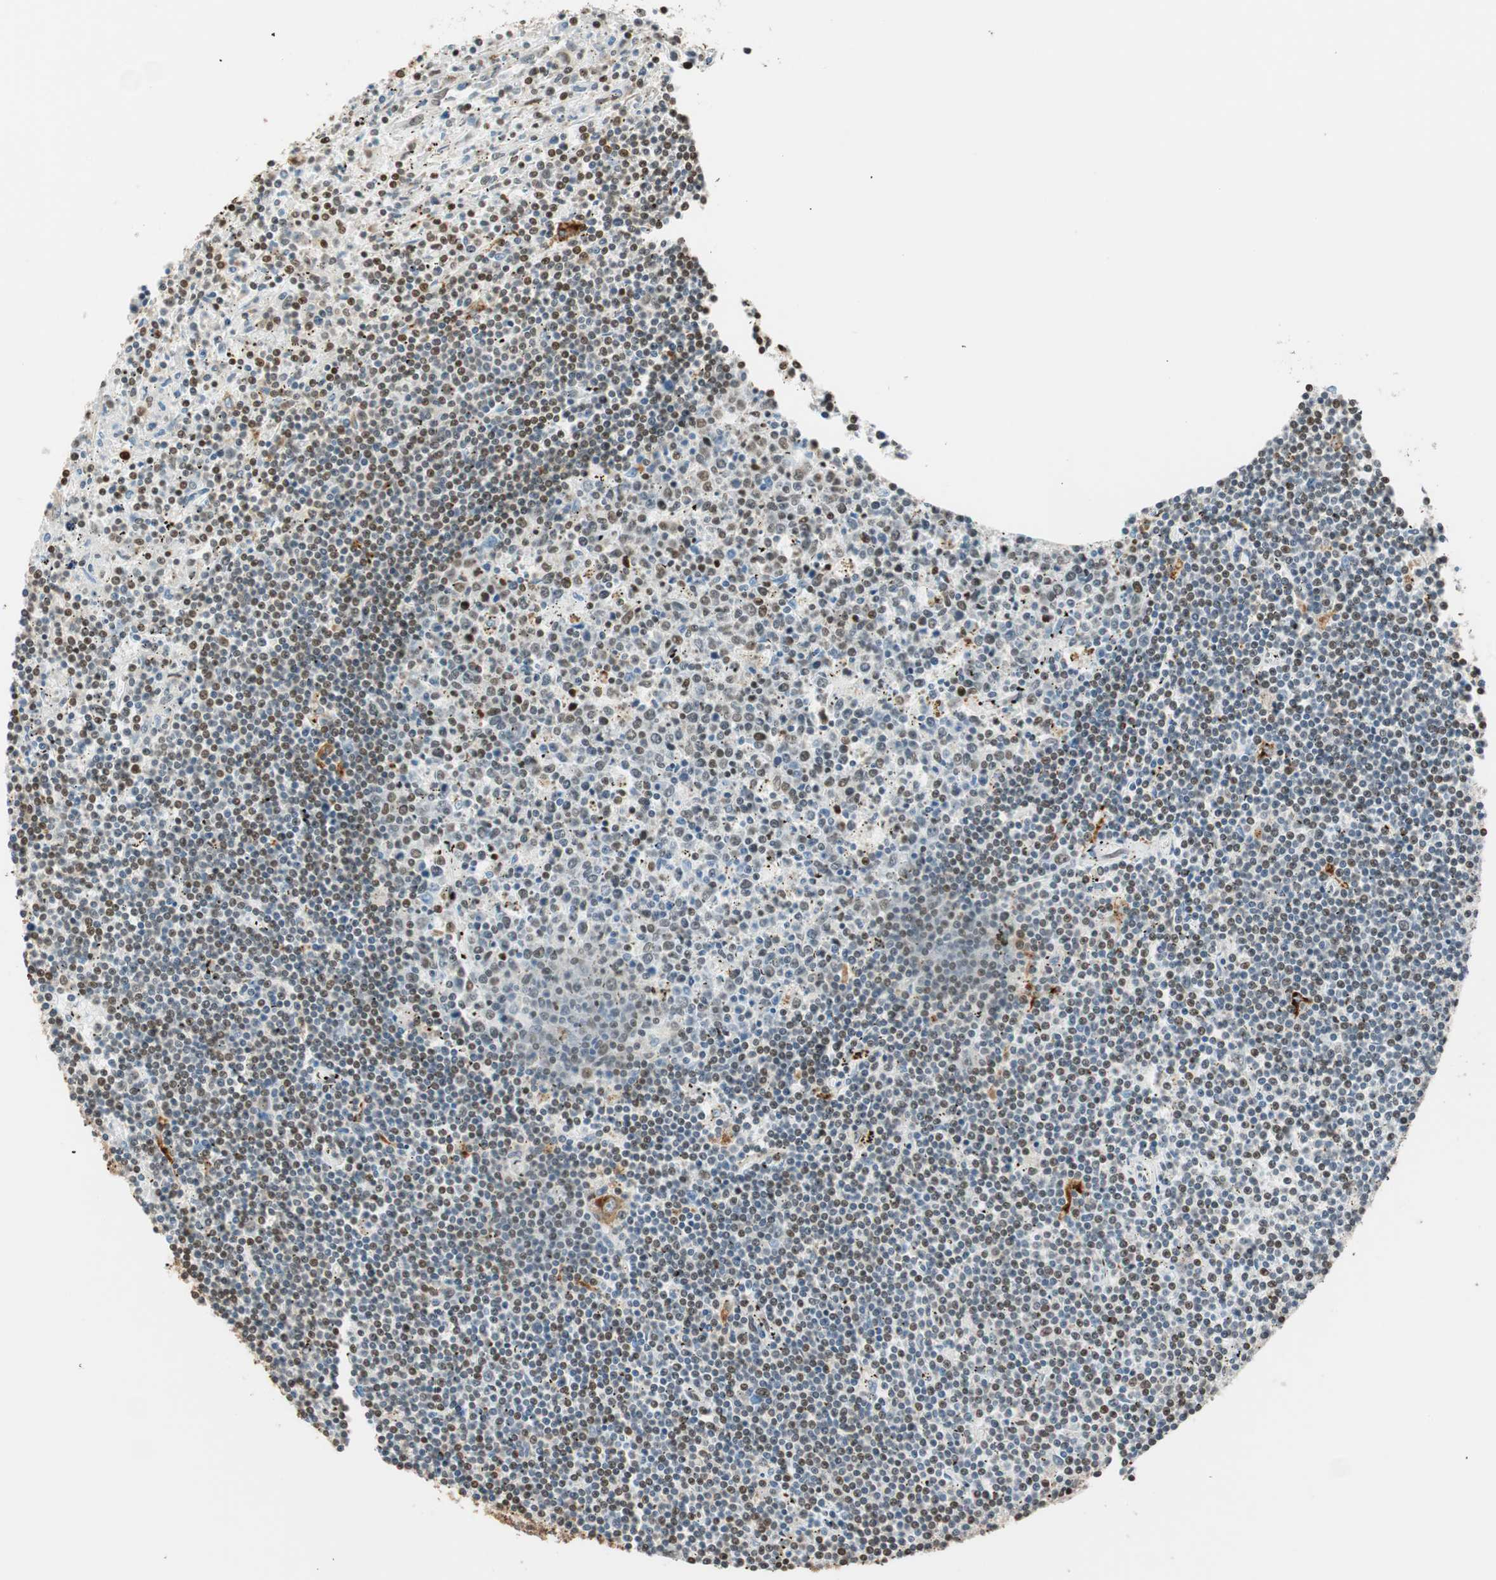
{"staining": {"intensity": "negative", "quantity": "none", "location": "none"}, "tissue": "lymphoma", "cell_type": "Tumor cells", "image_type": "cancer", "snomed": [{"axis": "morphology", "description": "Malignant lymphoma, non-Hodgkin's type, Low grade"}, {"axis": "topography", "description": "Spleen"}], "caption": "High power microscopy image of an IHC histopathology image of lymphoma, revealing no significant positivity in tumor cells. The staining was performed using DAB to visualize the protein expression in brown, while the nuclei were stained in blue with hematoxylin (Magnification: 20x).", "gene": "FANCG", "patient": {"sex": "male", "age": 73}}